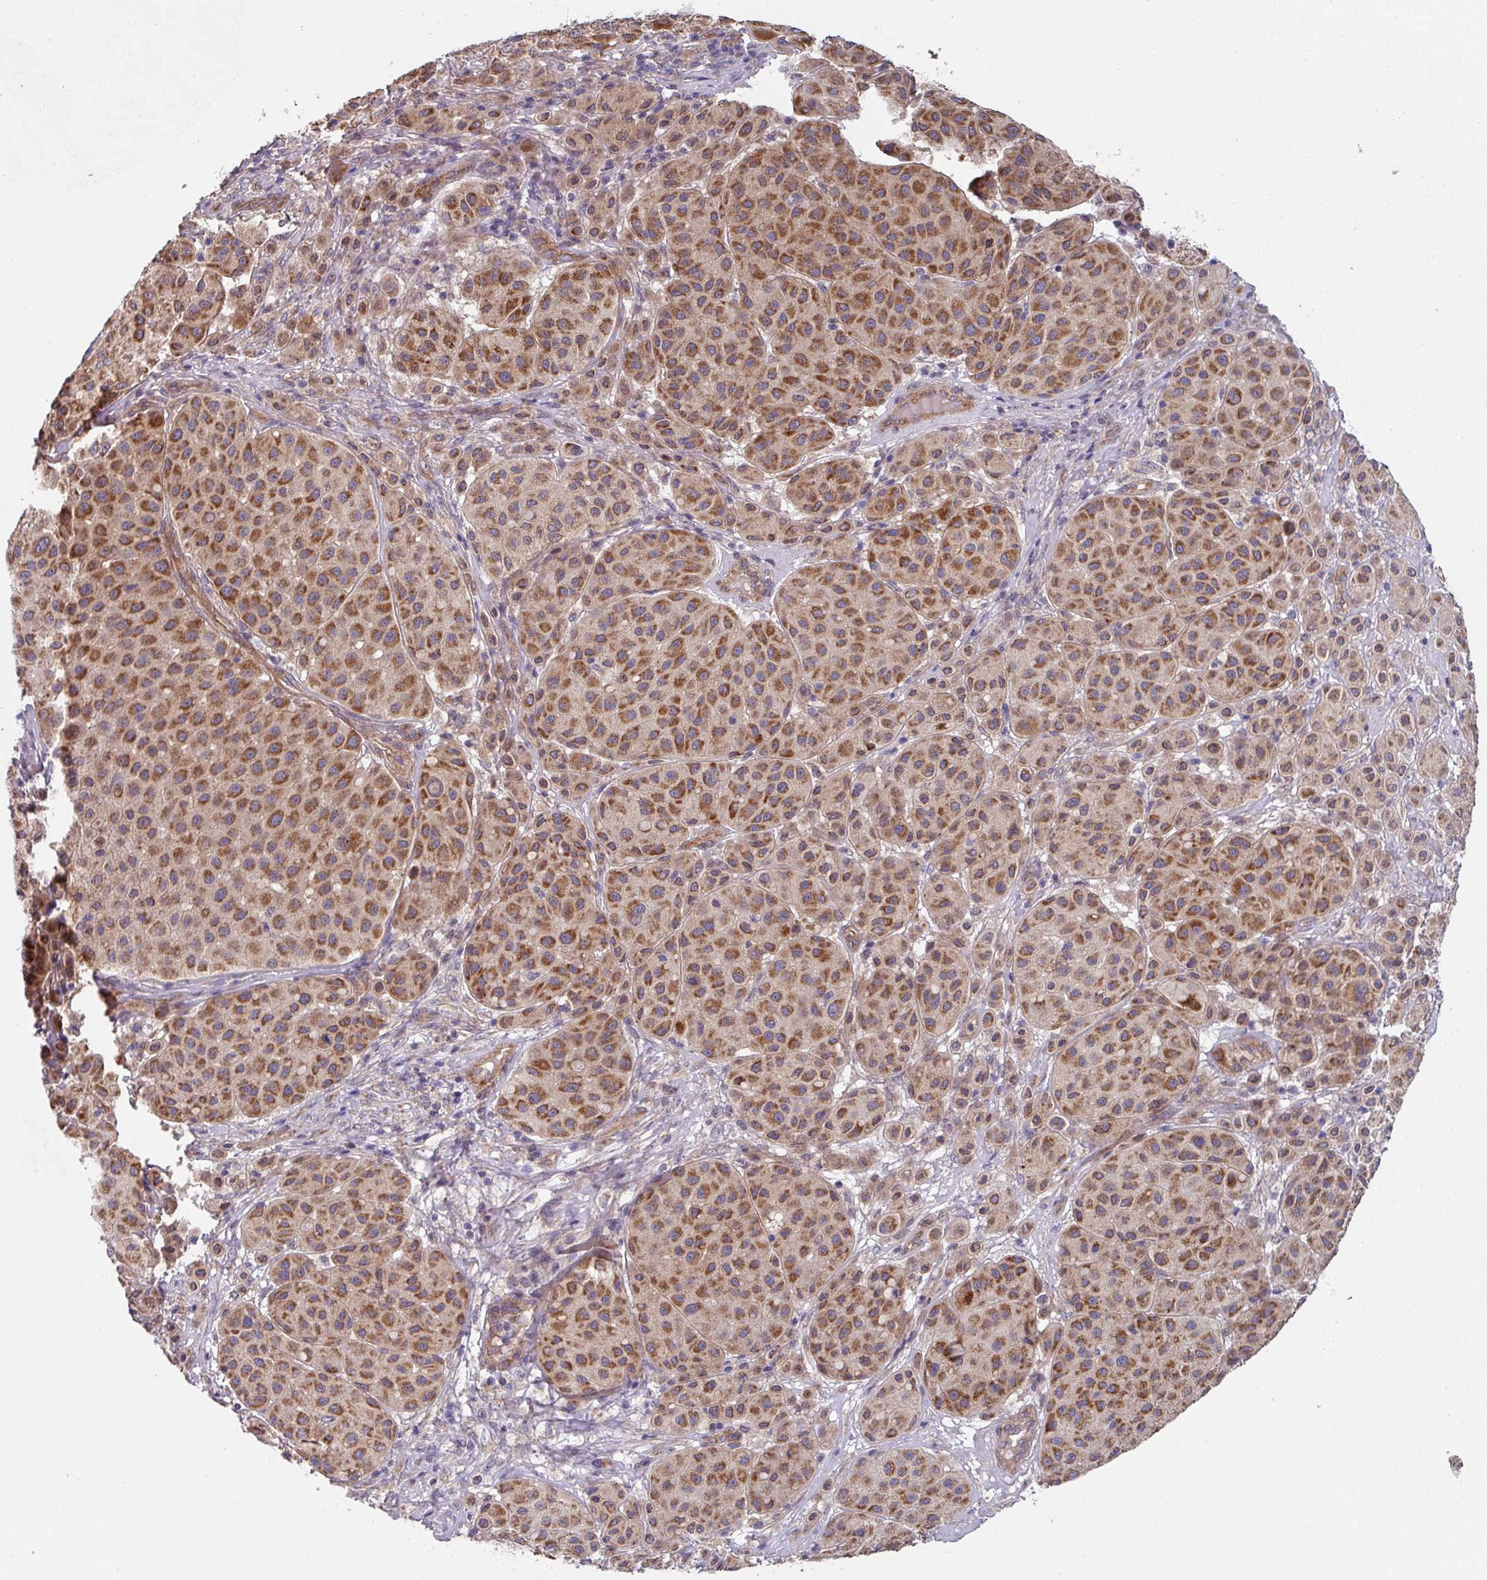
{"staining": {"intensity": "moderate", "quantity": ">75%", "location": "cytoplasmic/membranous"}, "tissue": "melanoma", "cell_type": "Tumor cells", "image_type": "cancer", "snomed": [{"axis": "morphology", "description": "Malignant melanoma, Metastatic site"}, {"axis": "topography", "description": "Smooth muscle"}], "caption": "Immunohistochemistry (DAB (3,3'-diaminobenzidine)) staining of melanoma displays moderate cytoplasmic/membranous protein positivity in about >75% of tumor cells.", "gene": "DCAF12L2", "patient": {"sex": "male", "age": 41}}